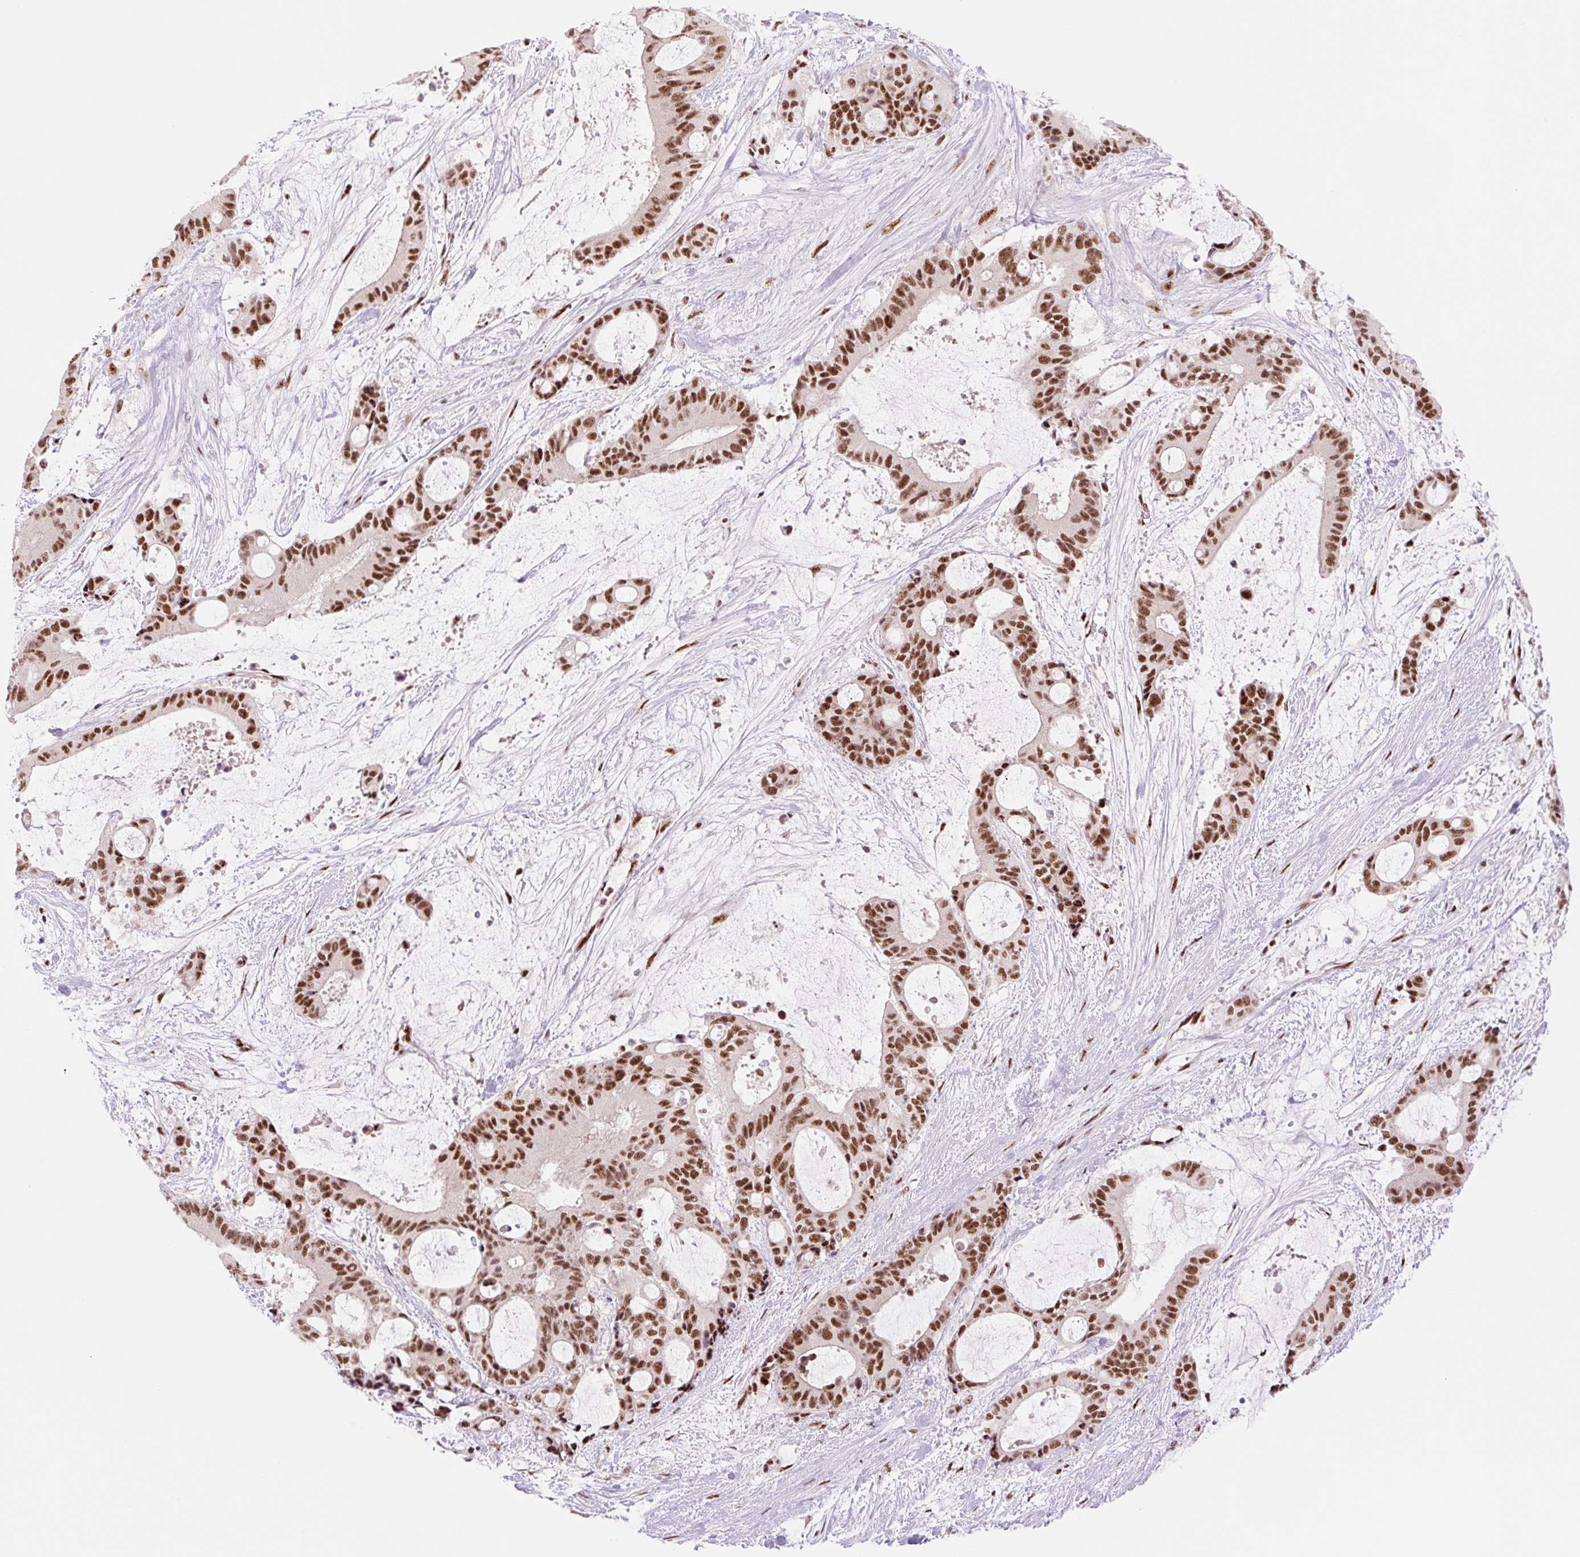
{"staining": {"intensity": "strong", "quantity": ">75%", "location": "nuclear"}, "tissue": "liver cancer", "cell_type": "Tumor cells", "image_type": "cancer", "snomed": [{"axis": "morphology", "description": "Normal tissue, NOS"}, {"axis": "morphology", "description": "Cholangiocarcinoma"}, {"axis": "topography", "description": "Liver"}, {"axis": "topography", "description": "Peripheral nerve tissue"}], "caption": "Protein staining of liver cholangiocarcinoma tissue exhibits strong nuclear expression in about >75% of tumor cells.", "gene": "PRDM11", "patient": {"sex": "female", "age": 73}}